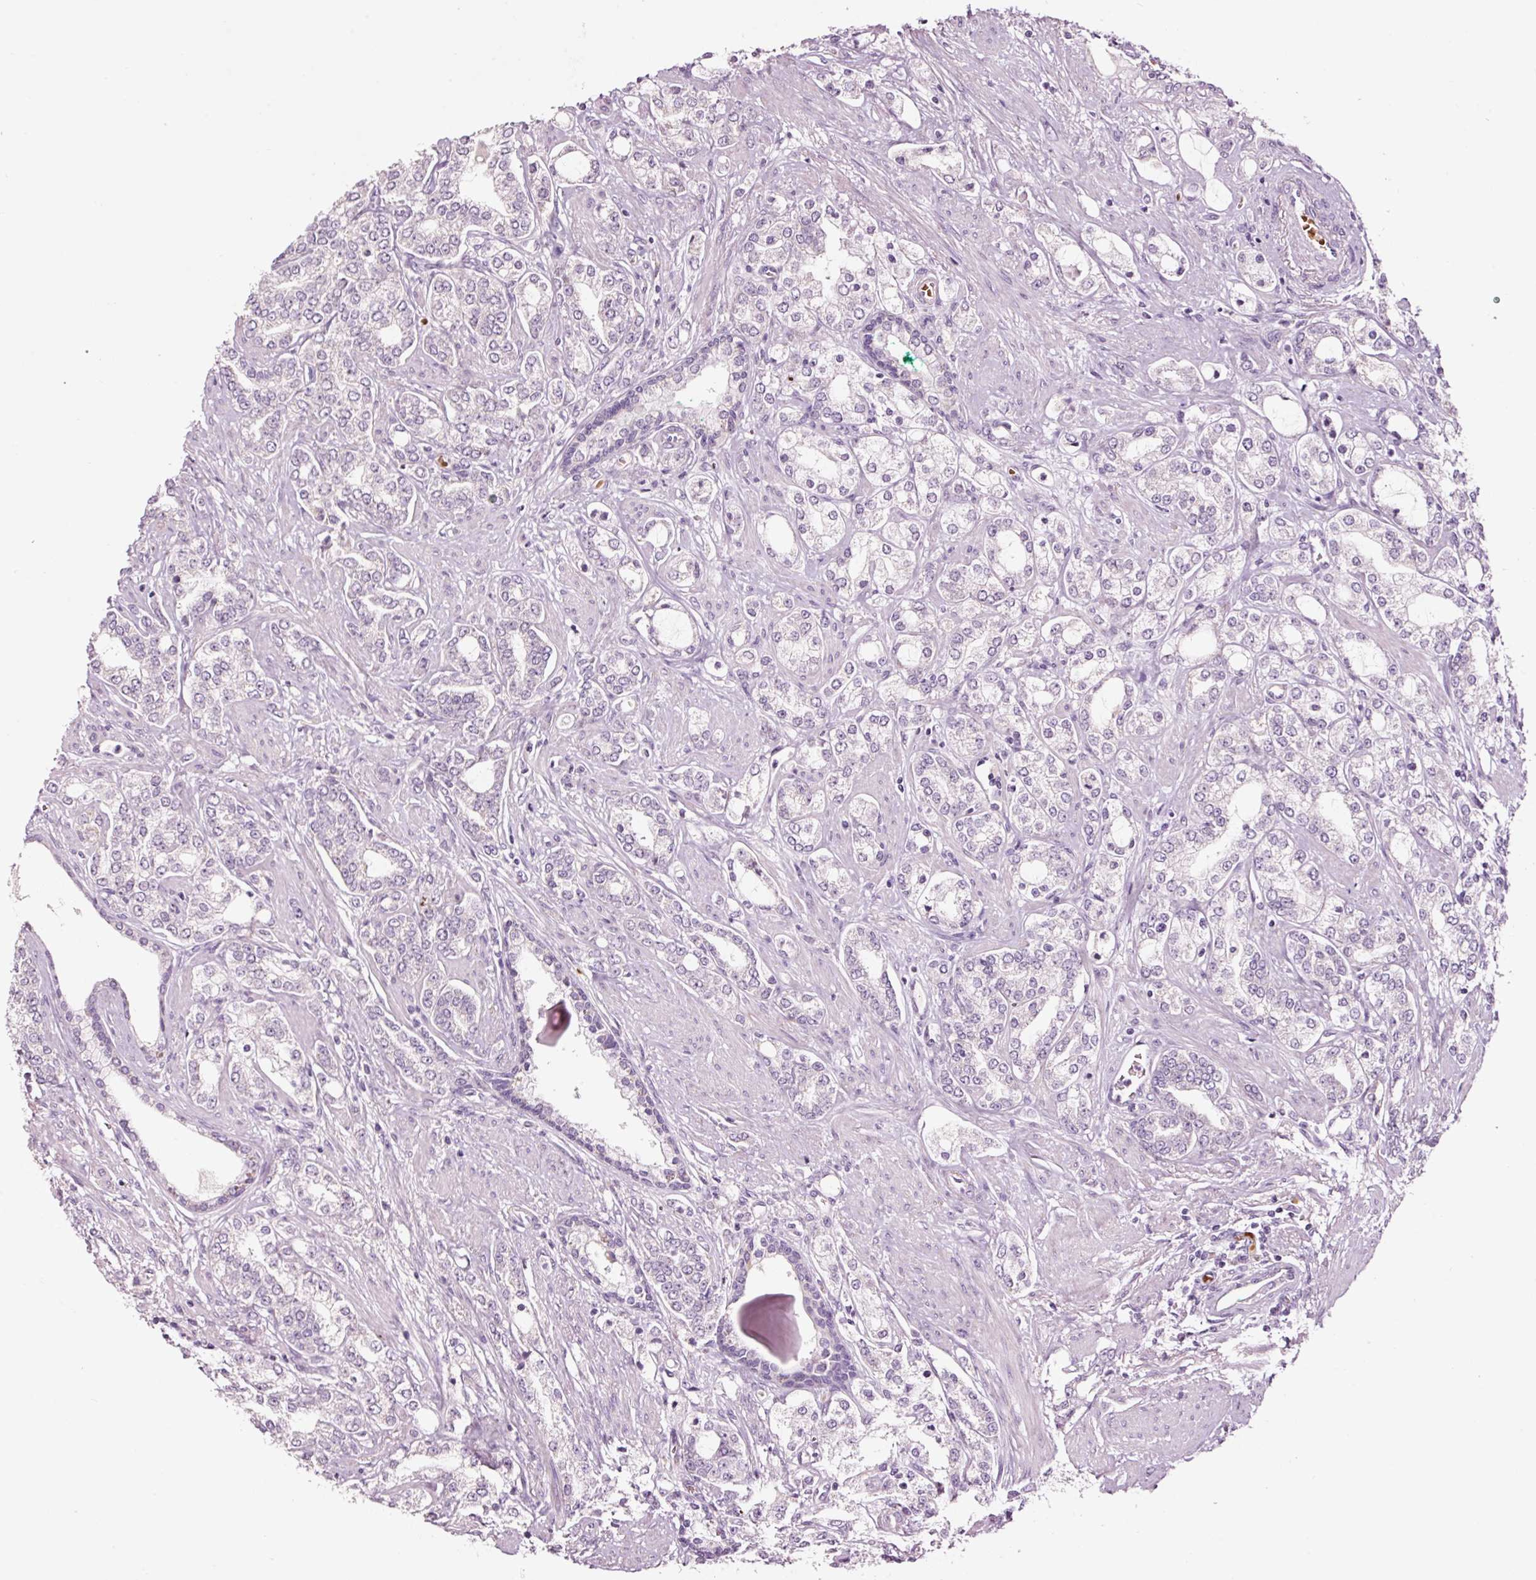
{"staining": {"intensity": "negative", "quantity": "none", "location": "none"}, "tissue": "prostate cancer", "cell_type": "Tumor cells", "image_type": "cancer", "snomed": [{"axis": "morphology", "description": "Adenocarcinoma, High grade"}, {"axis": "topography", "description": "Prostate"}], "caption": "DAB immunohistochemical staining of human prostate cancer (adenocarcinoma (high-grade)) shows no significant positivity in tumor cells.", "gene": "LDHAL6B", "patient": {"sex": "male", "age": 64}}